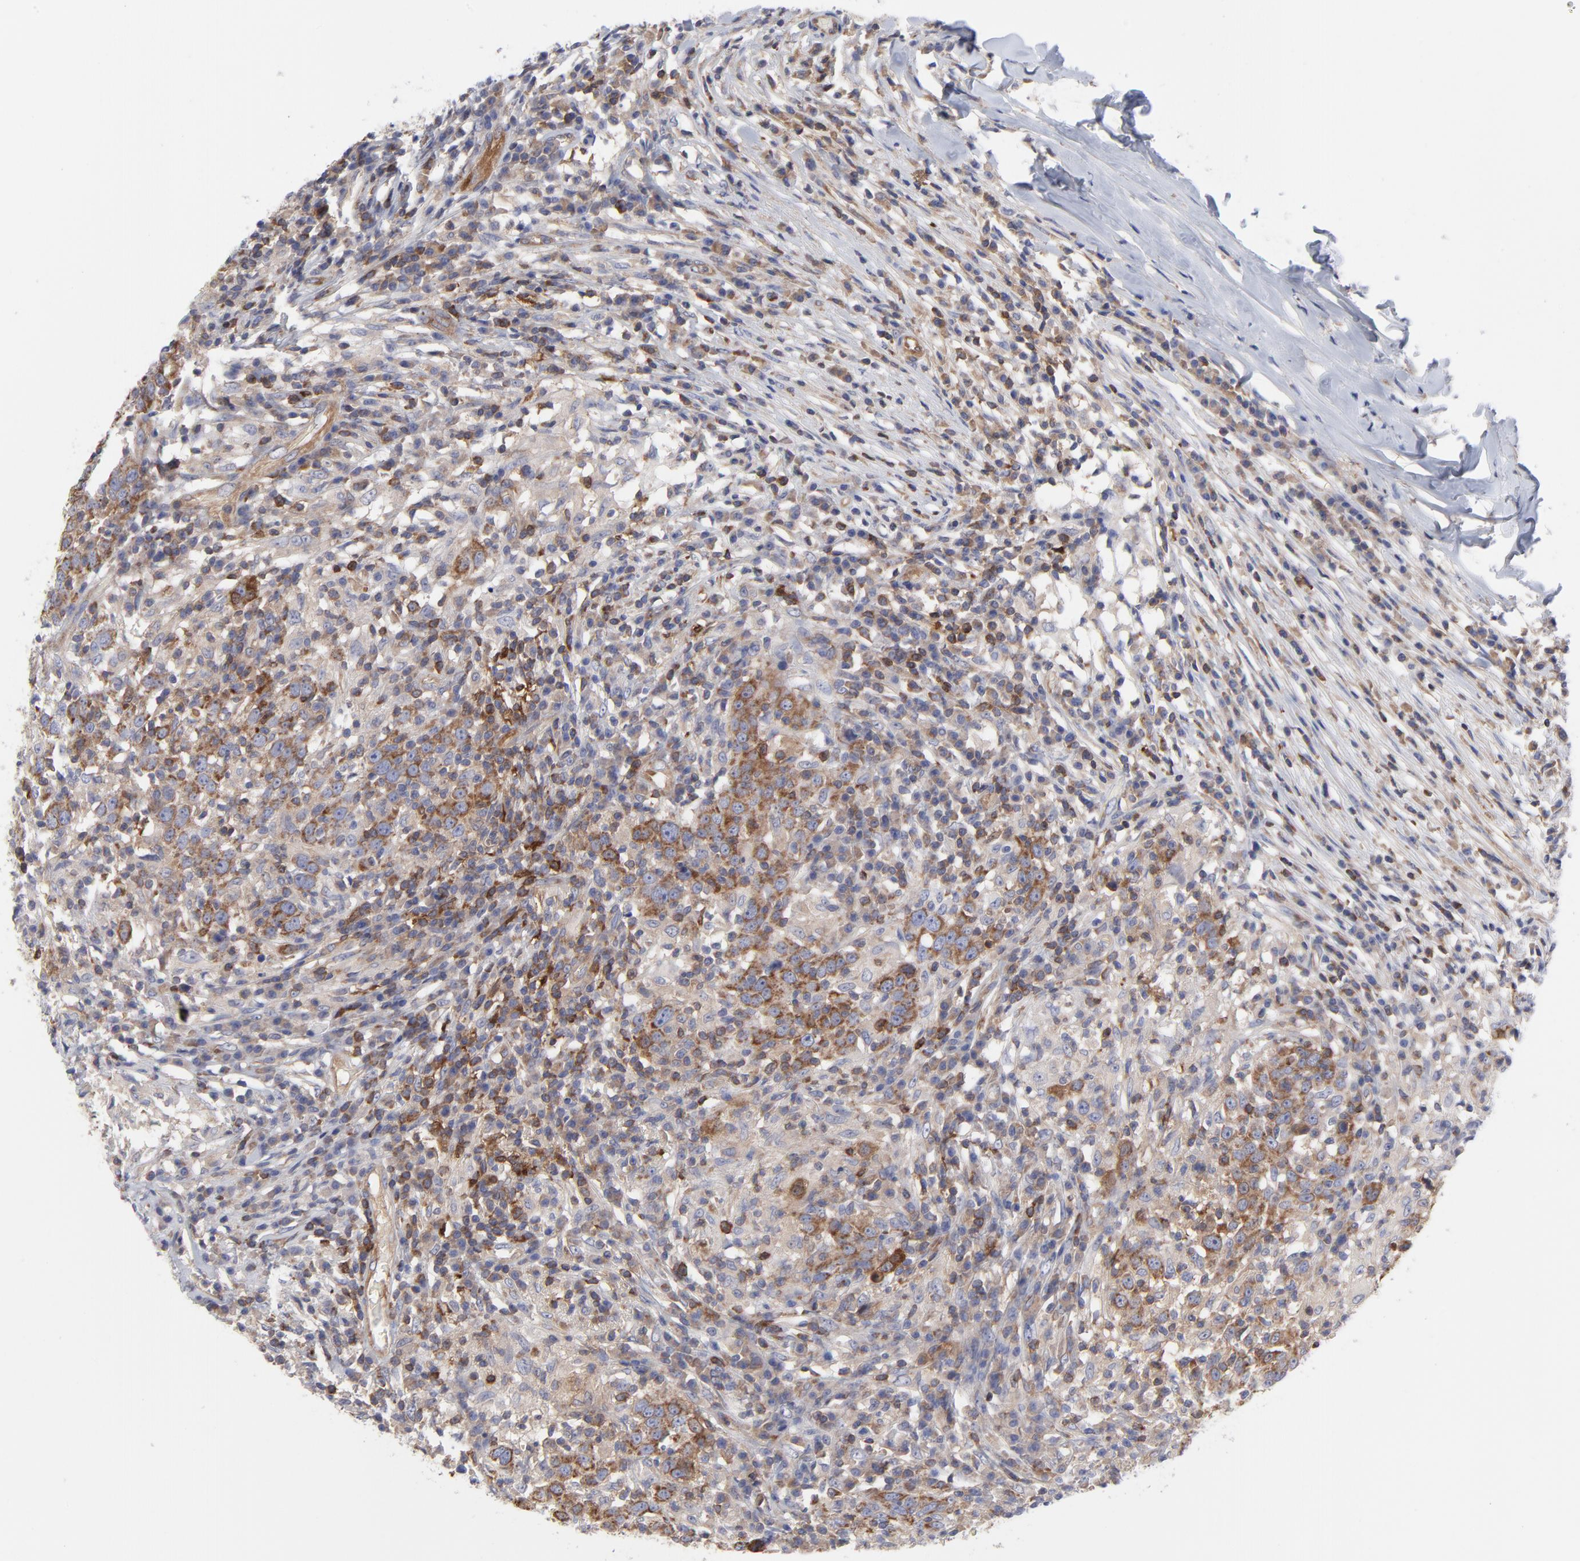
{"staining": {"intensity": "moderate", "quantity": ">75%", "location": "cytoplasmic/membranous"}, "tissue": "head and neck cancer", "cell_type": "Tumor cells", "image_type": "cancer", "snomed": [{"axis": "morphology", "description": "Adenocarcinoma, NOS"}, {"axis": "topography", "description": "Salivary gland"}, {"axis": "topography", "description": "Head-Neck"}], "caption": "Moderate cytoplasmic/membranous positivity is seen in approximately >75% of tumor cells in head and neck cancer (adenocarcinoma). (Brightfield microscopy of DAB IHC at high magnification).", "gene": "NFKBIA", "patient": {"sex": "female", "age": 65}}